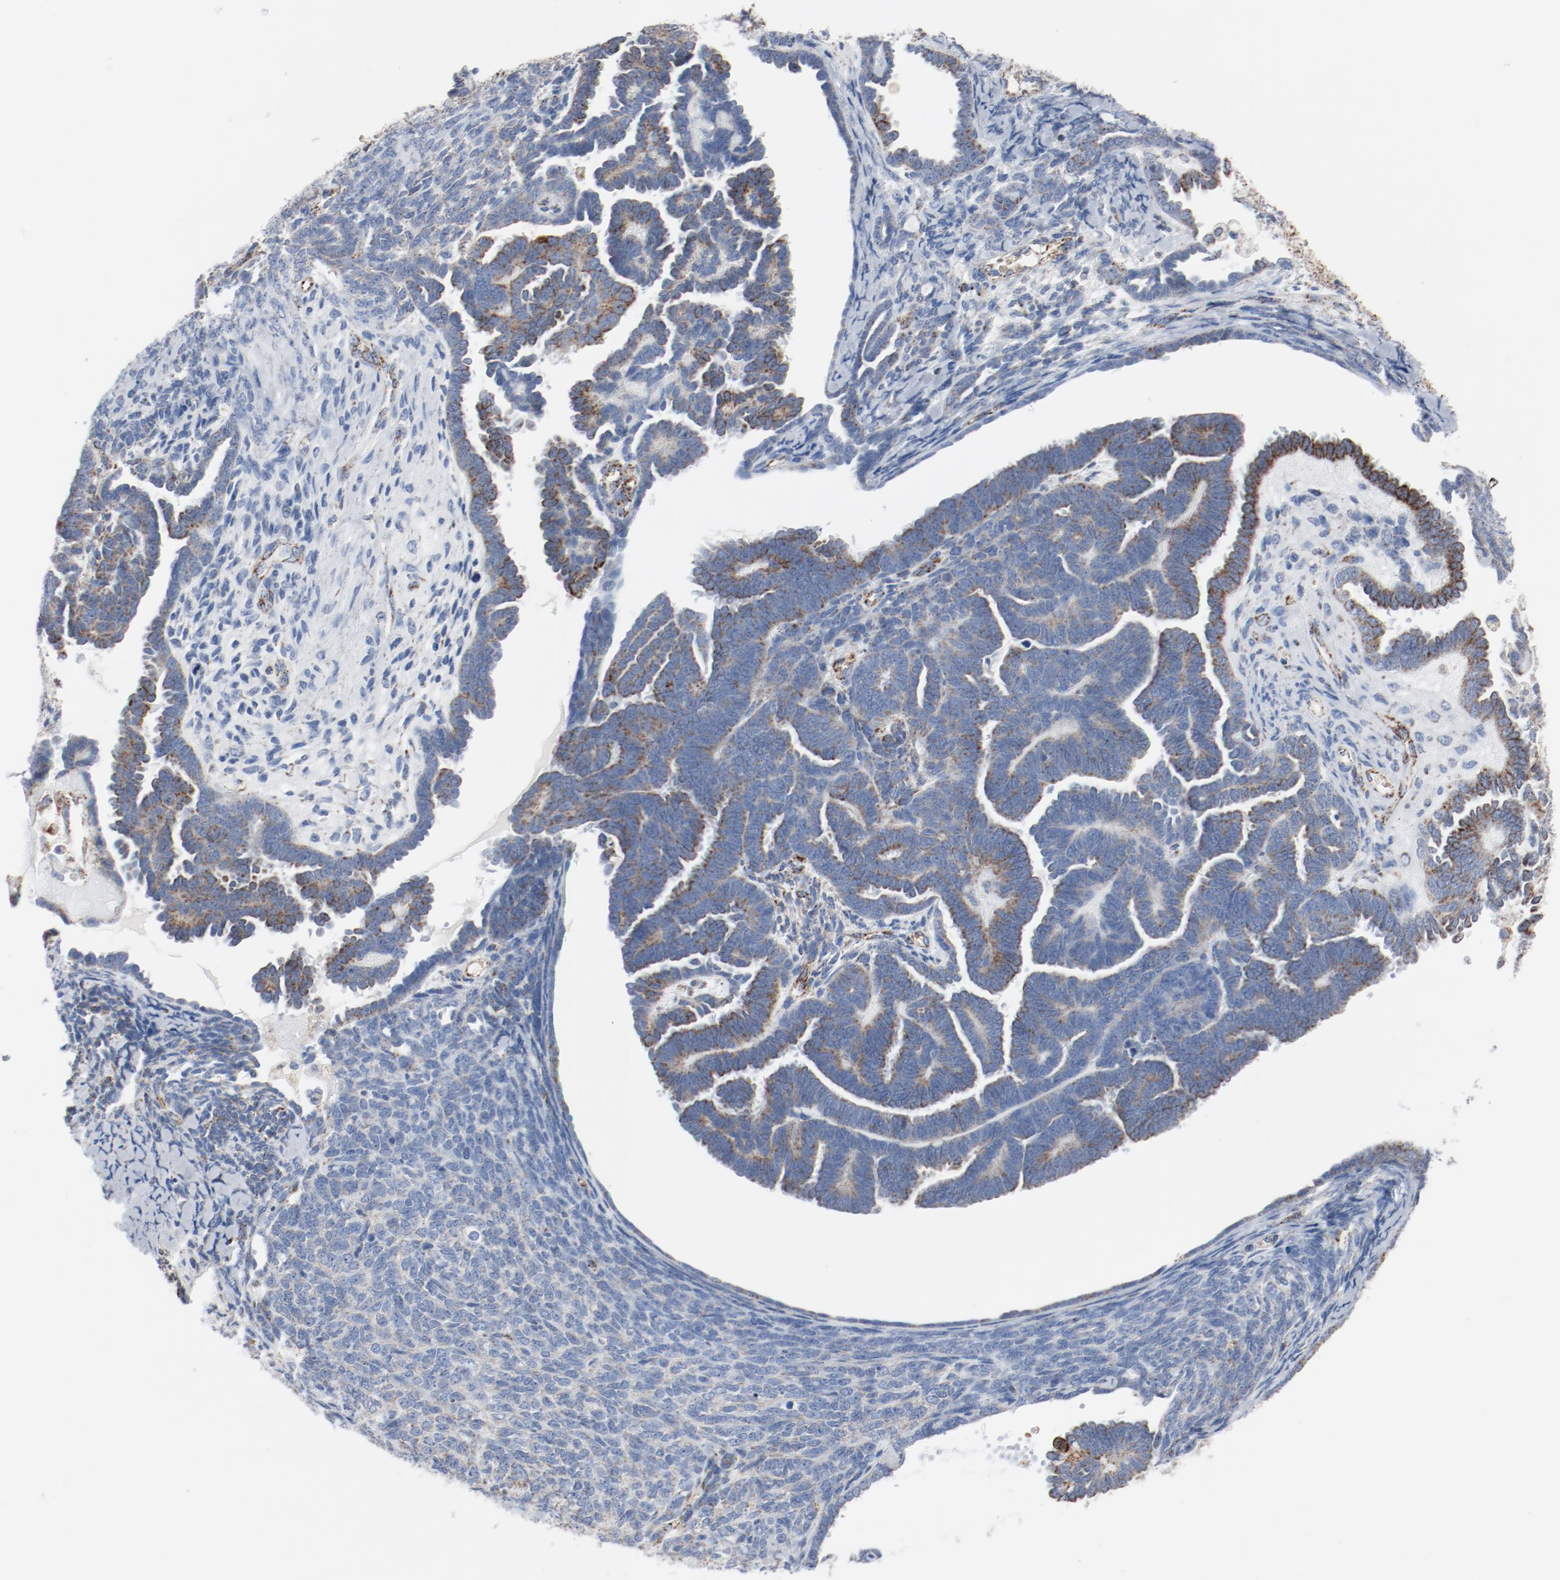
{"staining": {"intensity": "moderate", "quantity": "<25%", "location": "cytoplasmic/membranous"}, "tissue": "endometrial cancer", "cell_type": "Tumor cells", "image_type": "cancer", "snomed": [{"axis": "morphology", "description": "Neoplasm, malignant, NOS"}, {"axis": "topography", "description": "Endometrium"}], "caption": "A histopathology image showing moderate cytoplasmic/membranous positivity in about <25% of tumor cells in neoplasm (malignant) (endometrial), as visualized by brown immunohistochemical staining.", "gene": "NDUFB8", "patient": {"sex": "female", "age": 74}}